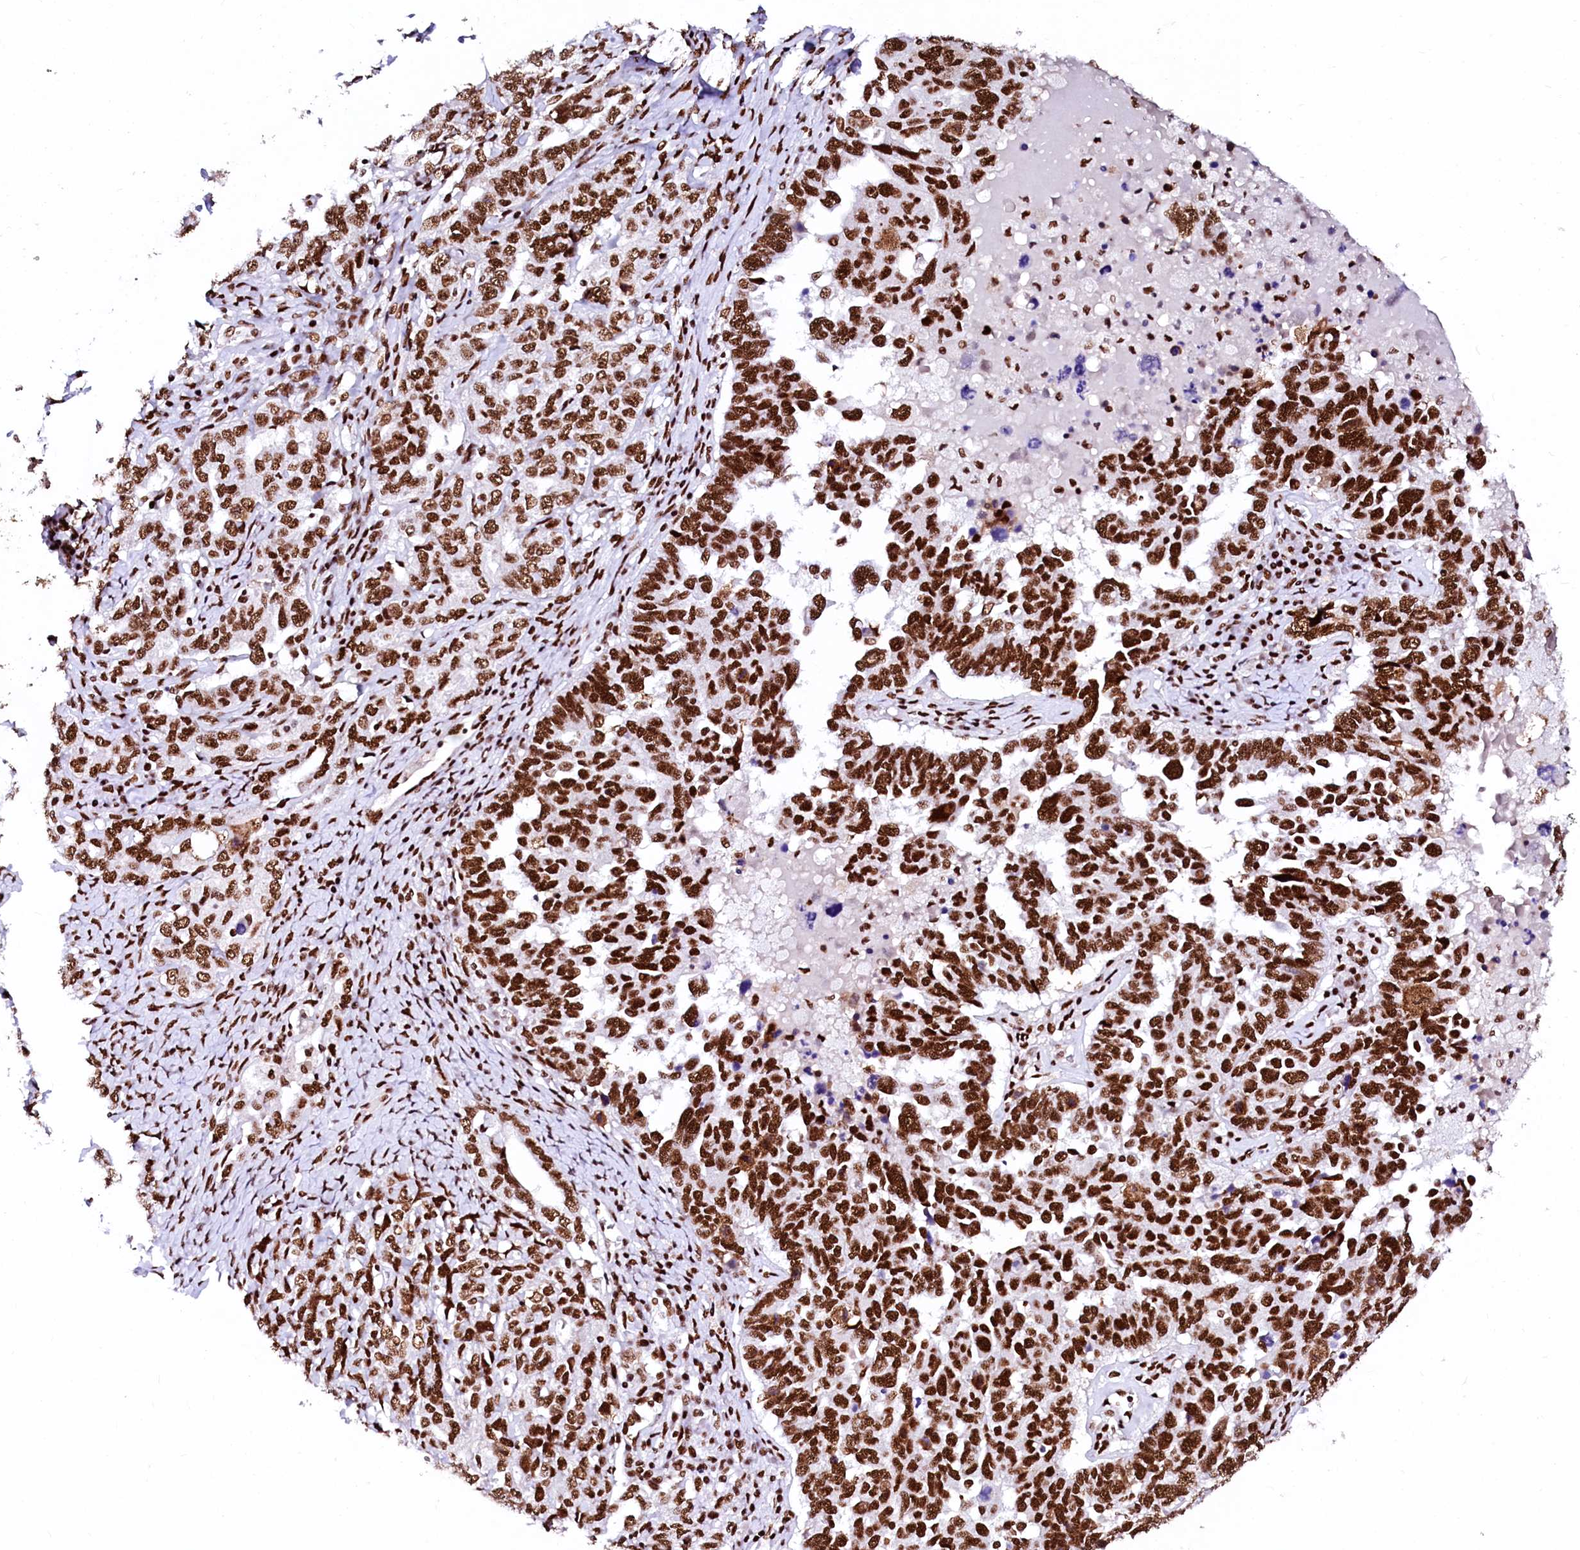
{"staining": {"intensity": "strong", "quantity": ">75%", "location": "nuclear"}, "tissue": "ovarian cancer", "cell_type": "Tumor cells", "image_type": "cancer", "snomed": [{"axis": "morphology", "description": "Carcinoma, endometroid"}, {"axis": "topography", "description": "Ovary"}], "caption": "Approximately >75% of tumor cells in human ovarian cancer (endometroid carcinoma) show strong nuclear protein expression as visualized by brown immunohistochemical staining.", "gene": "CPSF6", "patient": {"sex": "female", "age": 62}}